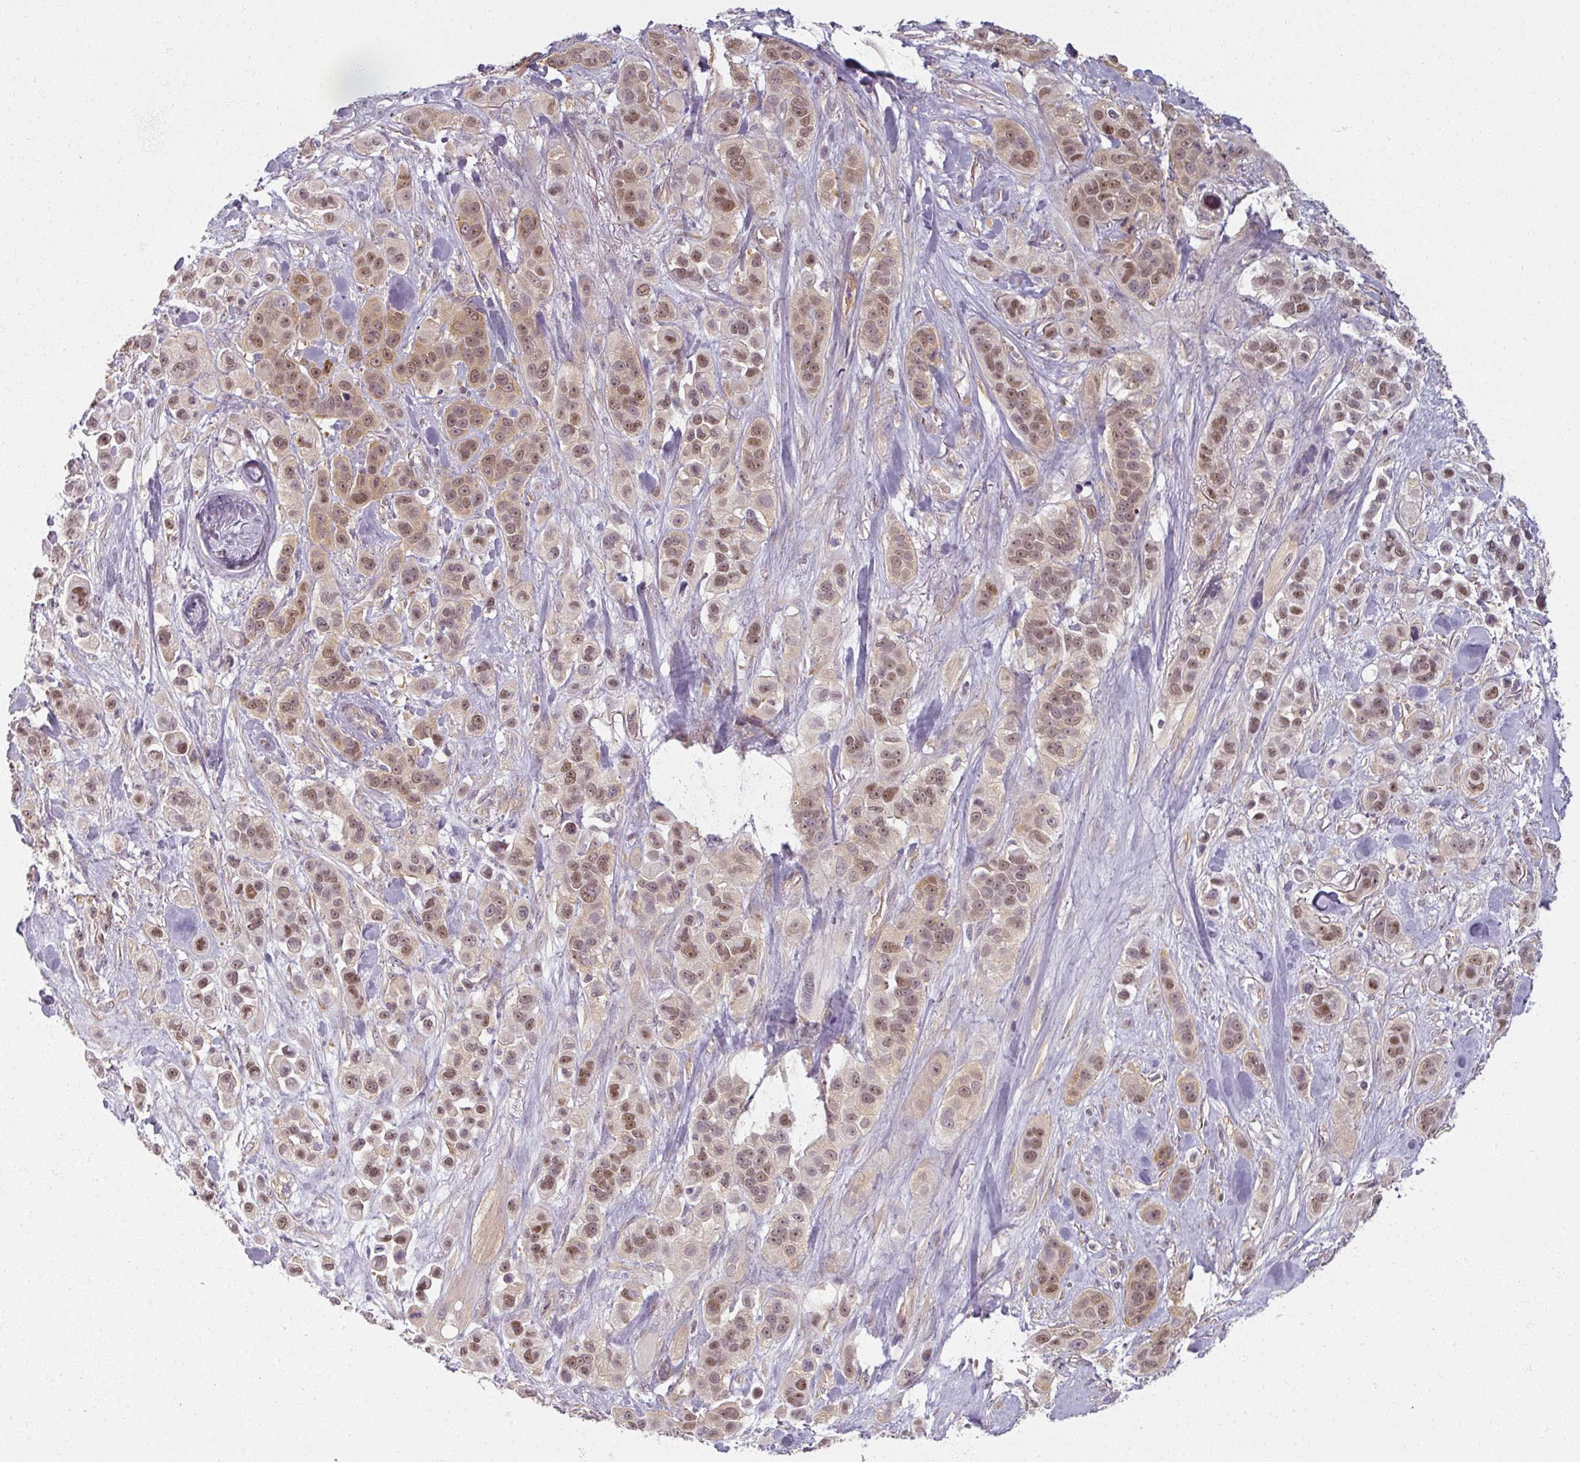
{"staining": {"intensity": "moderate", "quantity": "25%-75%", "location": "nuclear"}, "tissue": "skin cancer", "cell_type": "Tumor cells", "image_type": "cancer", "snomed": [{"axis": "morphology", "description": "Squamous cell carcinoma, NOS"}, {"axis": "topography", "description": "Skin"}], "caption": "The photomicrograph displays staining of skin cancer (squamous cell carcinoma), revealing moderate nuclear protein staining (brown color) within tumor cells.", "gene": "AGPAT4", "patient": {"sex": "male", "age": 67}}